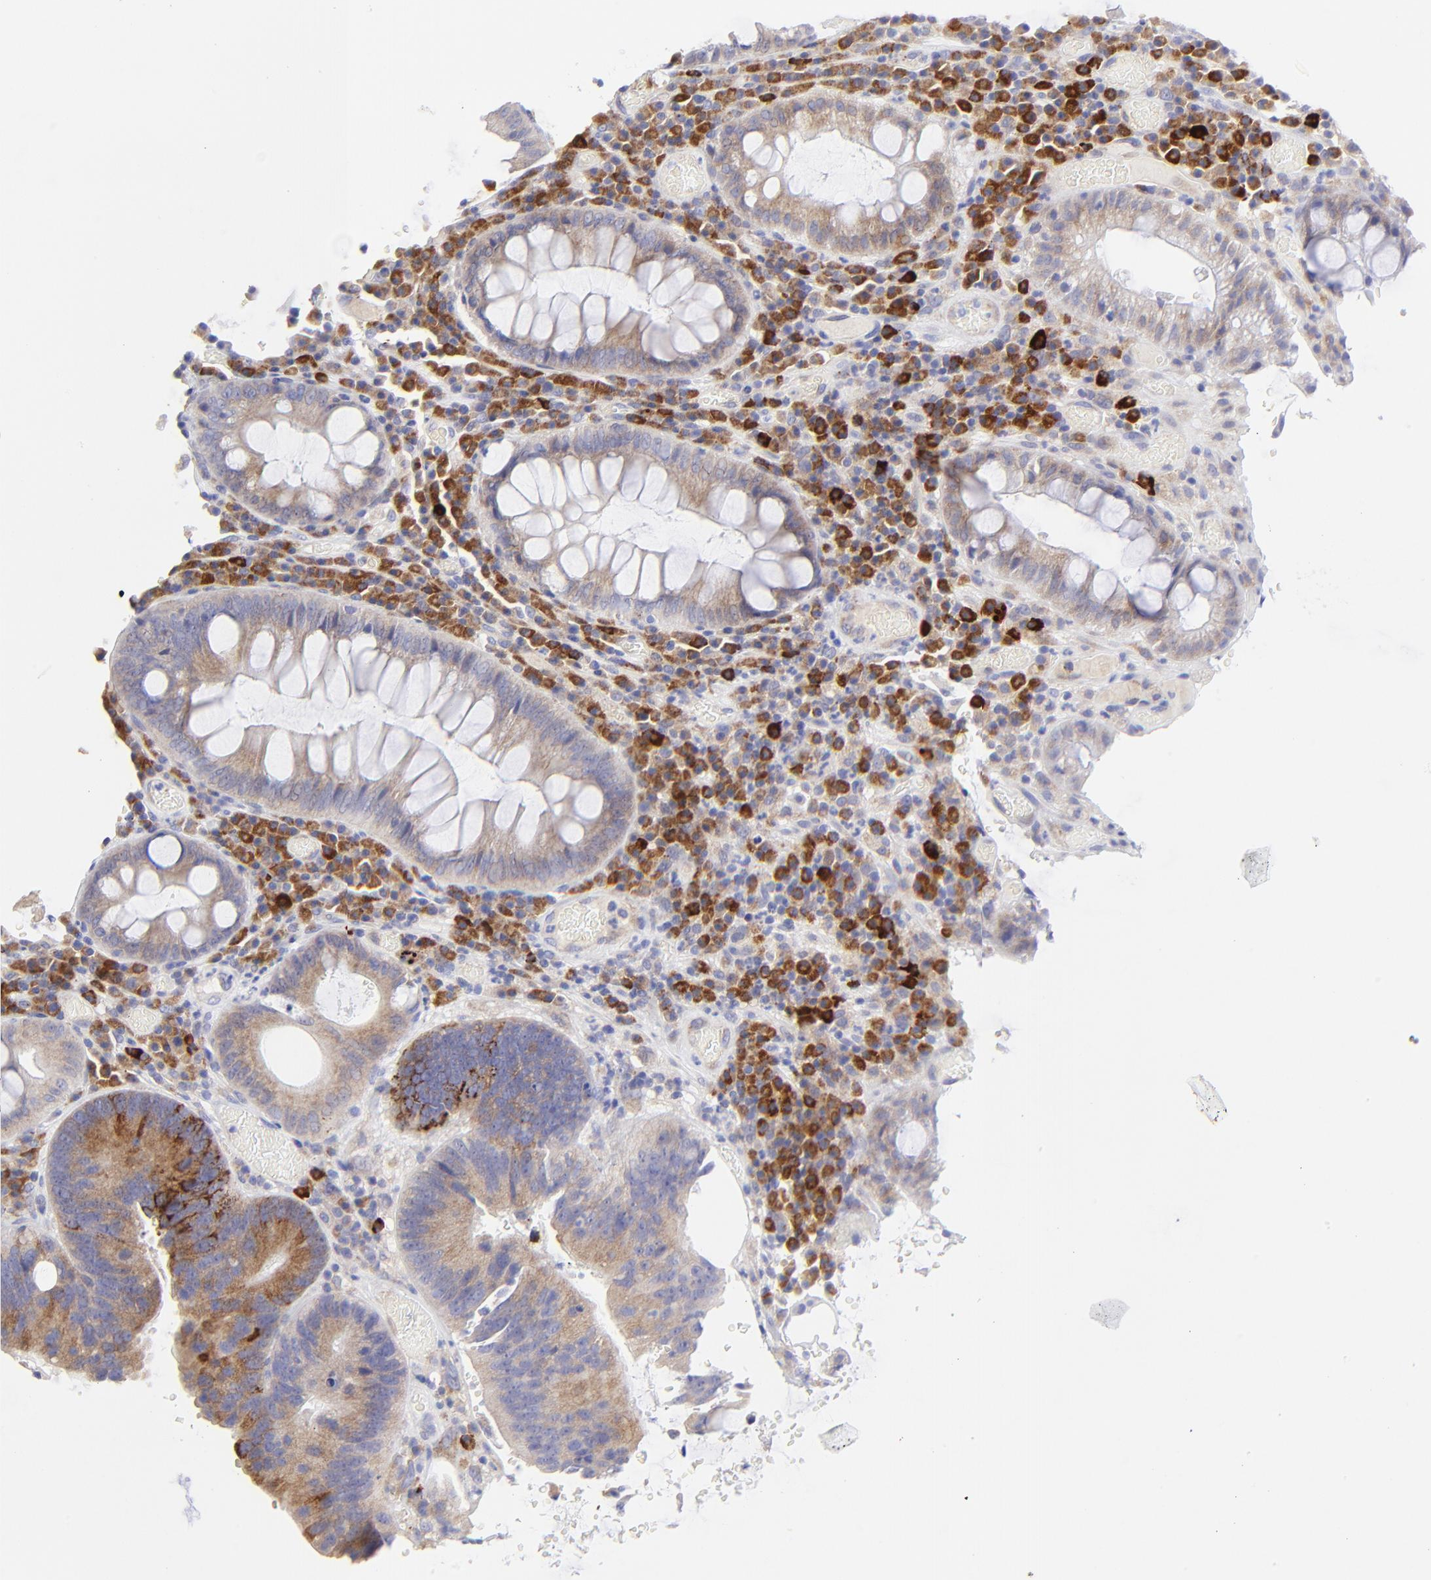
{"staining": {"intensity": "moderate", "quantity": ">75%", "location": "cytoplasmic/membranous"}, "tissue": "colorectal cancer", "cell_type": "Tumor cells", "image_type": "cancer", "snomed": [{"axis": "morphology", "description": "Normal tissue, NOS"}, {"axis": "morphology", "description": "Adenocarcinoma, NOS"}, {"axis": "topography", "description": "Colon"}], "caption": "Brown immunohistochemical staining in human colorectal cancer (adenocarcinoma) reveals moderate cytoplasmic/membranous positivity in approximately >75% of tumor cells. The protein is stained brown, and the nuclei are stained in blue (DAB (3,3'-diaminobenzidine) IHC with brightfield microscopy, high magnification).", "gene": "LHFPL1", "patient": {"sex": "female", "age": 78}}